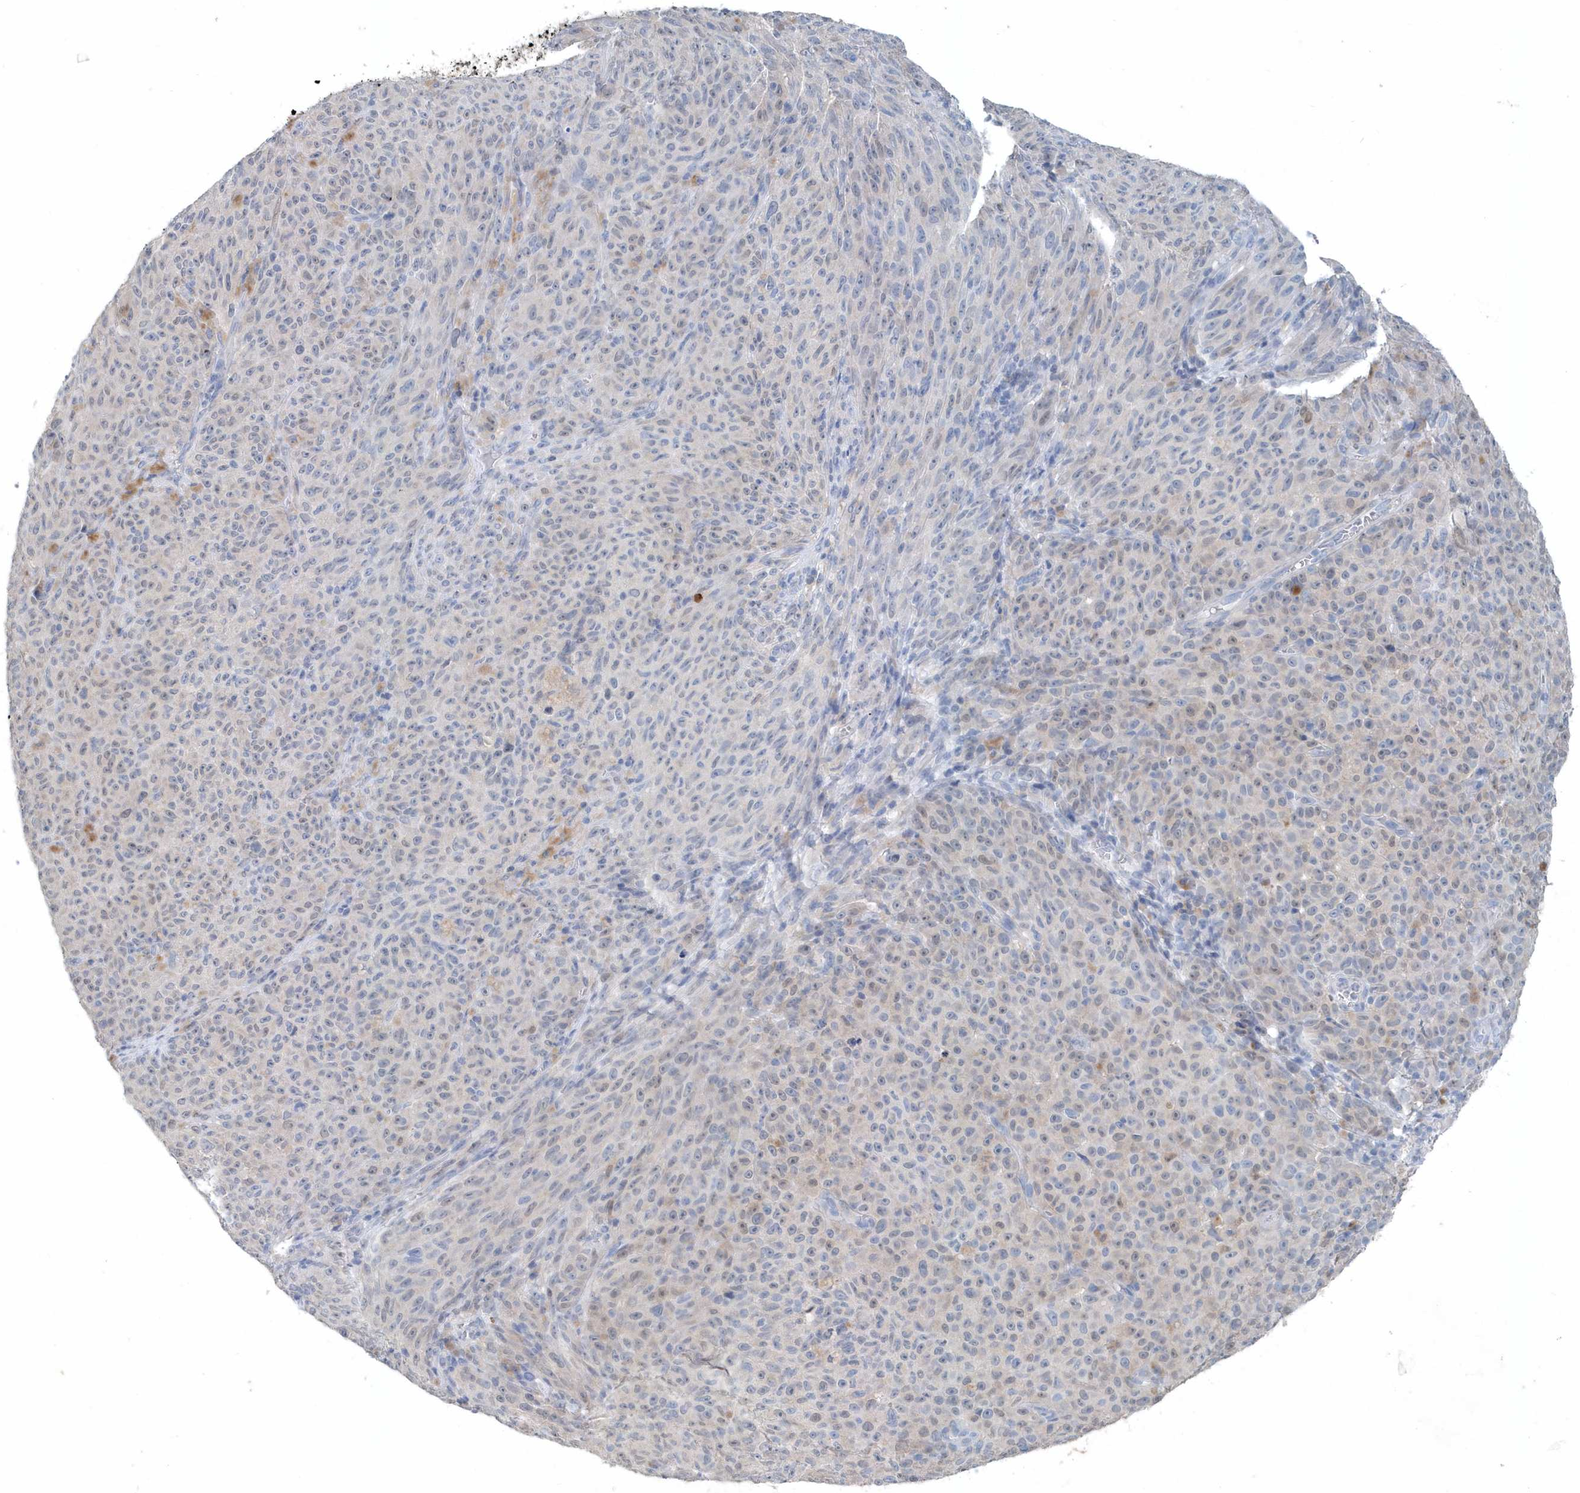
{"staining": {"intensity": "weak", "quantity": "<25%", "location": "cytoplasmic/membranous,nuclear"}, "tissue": "melanoma", "cell_type": "Tumor cells", "image_type": "cancer", "snomed": [{"axis": "morphology", "description": "Malignant melanoma, NOS"}, {"axis": "topography", "description": "Skin"}], "caption": "Tumor cells are negative for protein expression in human malignant melanoma.", "gene": "PFN2", "patient": {"sex": "female", "age": 82}}